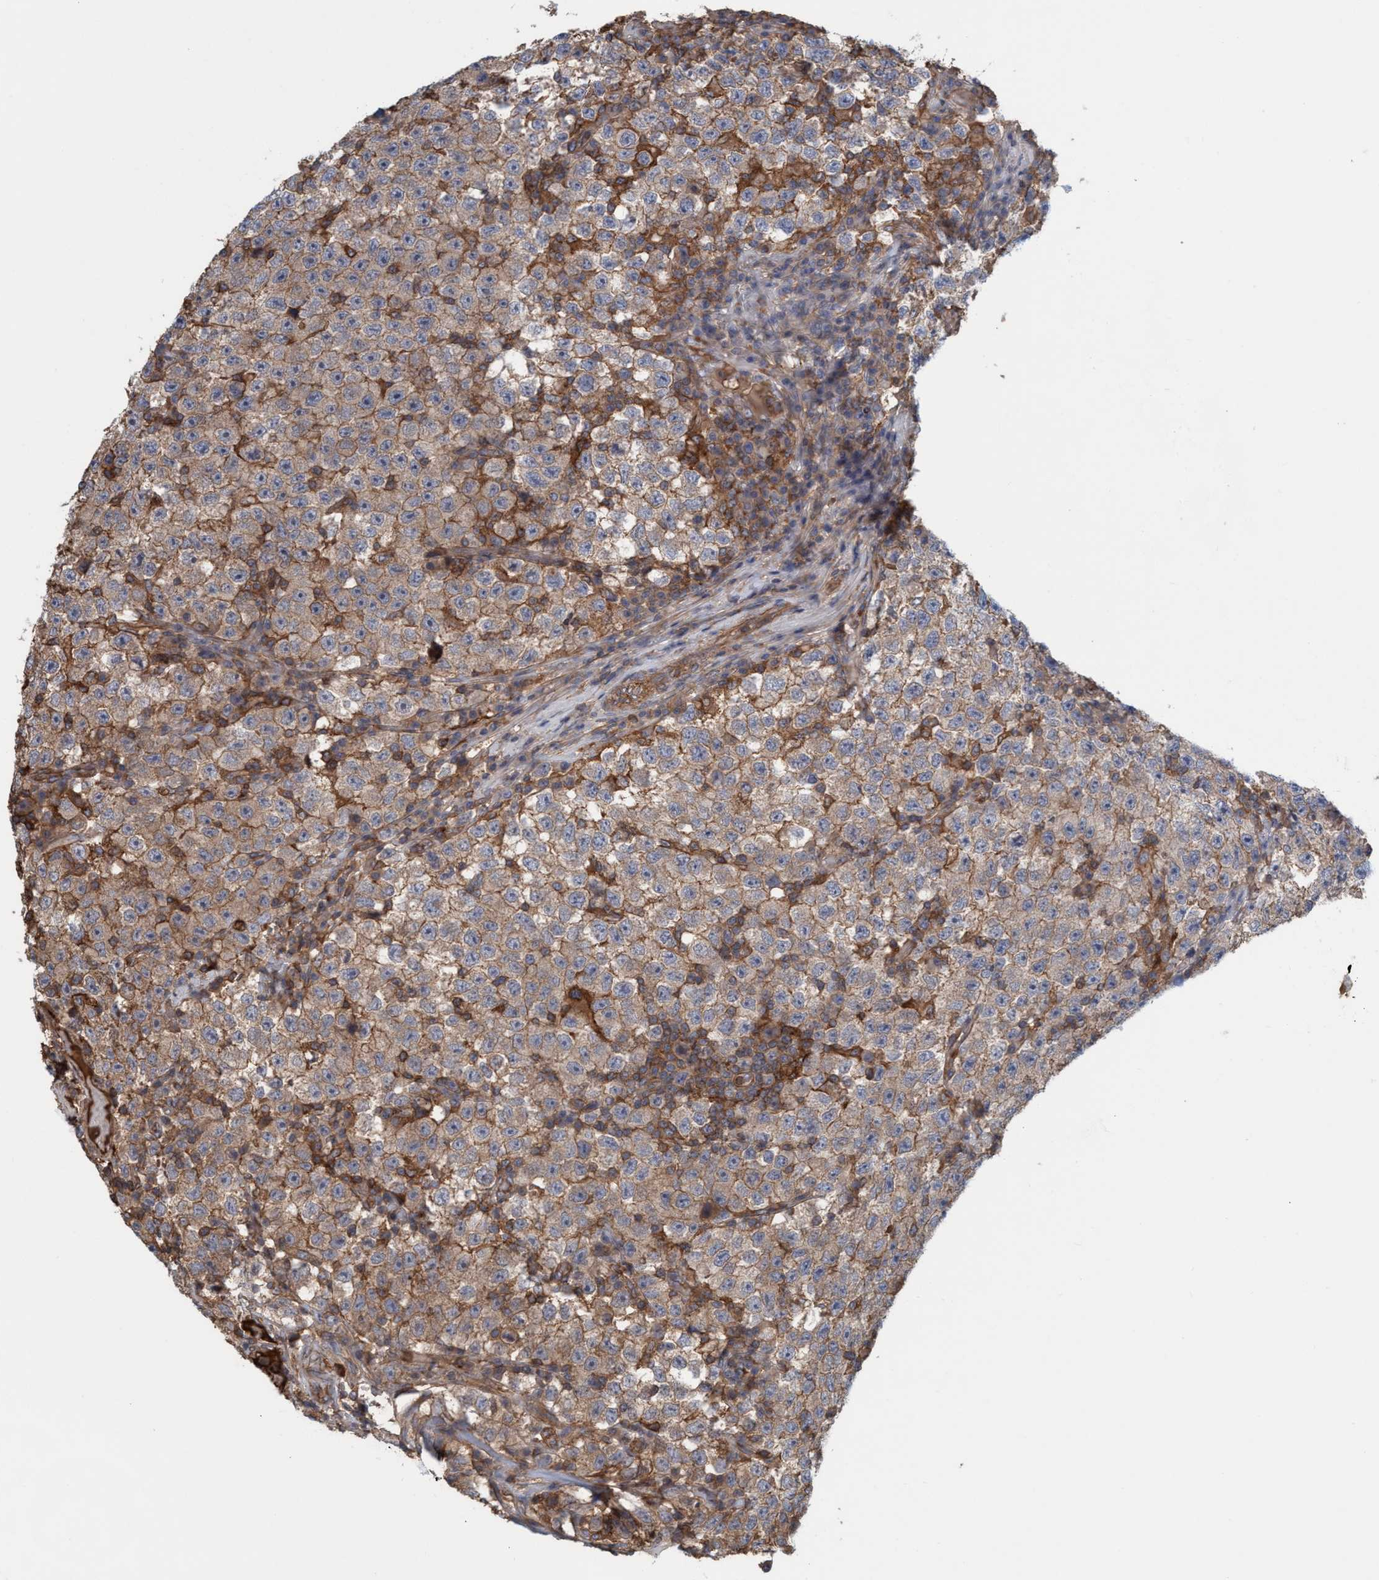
{"staining": {"intensity": "weak", "quantity": "25%-75%", "location": "cytoplasmic/membranous"}, "tissue": "testis cancer", "cell_type": "Tumor cells", "image_type": "cancer", "snomed": [{"axis": "morphology", "description": "Seminoma, NOS"}, {"axis": "topography", "description": "Testis"}], "caption": "Protein expression analysis of seminoma (testis) demonstrates weak cytoplasmic/membranous positivity in about 25%-75% of tumor cells.", "gene": "SPECC1", "patient": {"sex": "male", "age": 22}}